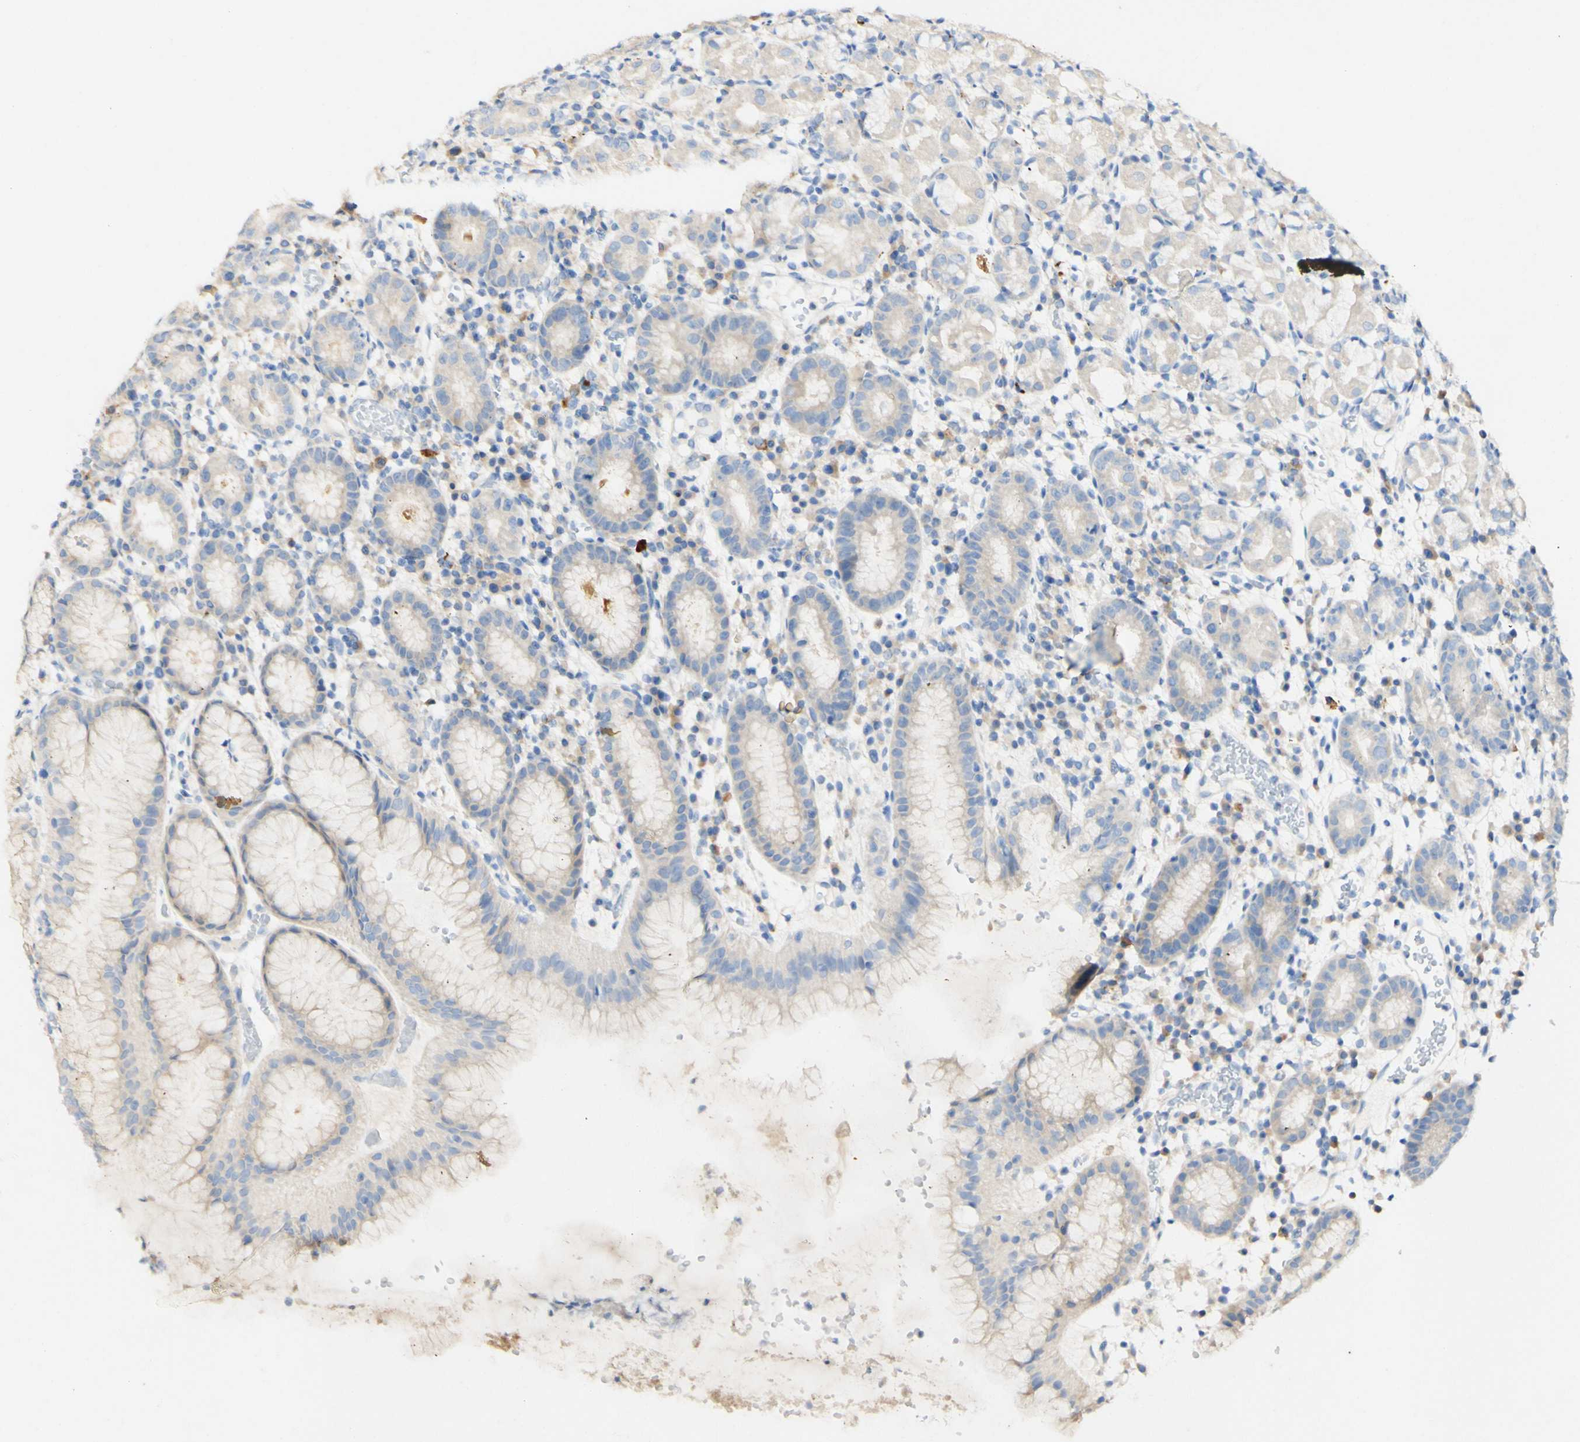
{"staining": {"intensity": "weak", "quantity": "25%-75%", "location": "cytoplasmic/membranous"}, "tissue": "stomach", "cell_type": "Glandular cells", "image_type": "normal", "snomed": [{"axis": "morphology", "description": "Normal tissue, NOS"}, {"axis": "topography", "description": "Stomach"}, {"axis": "topography", "description": "Stomach, lower"}], "caption": "The image exhibits staining of benign stomach, revealing weak cytoplasmic/membranous protein expression (brown color) within glandular cells.", "gene": "FGF4", "patient": {"sex": "female", "age": 75}}